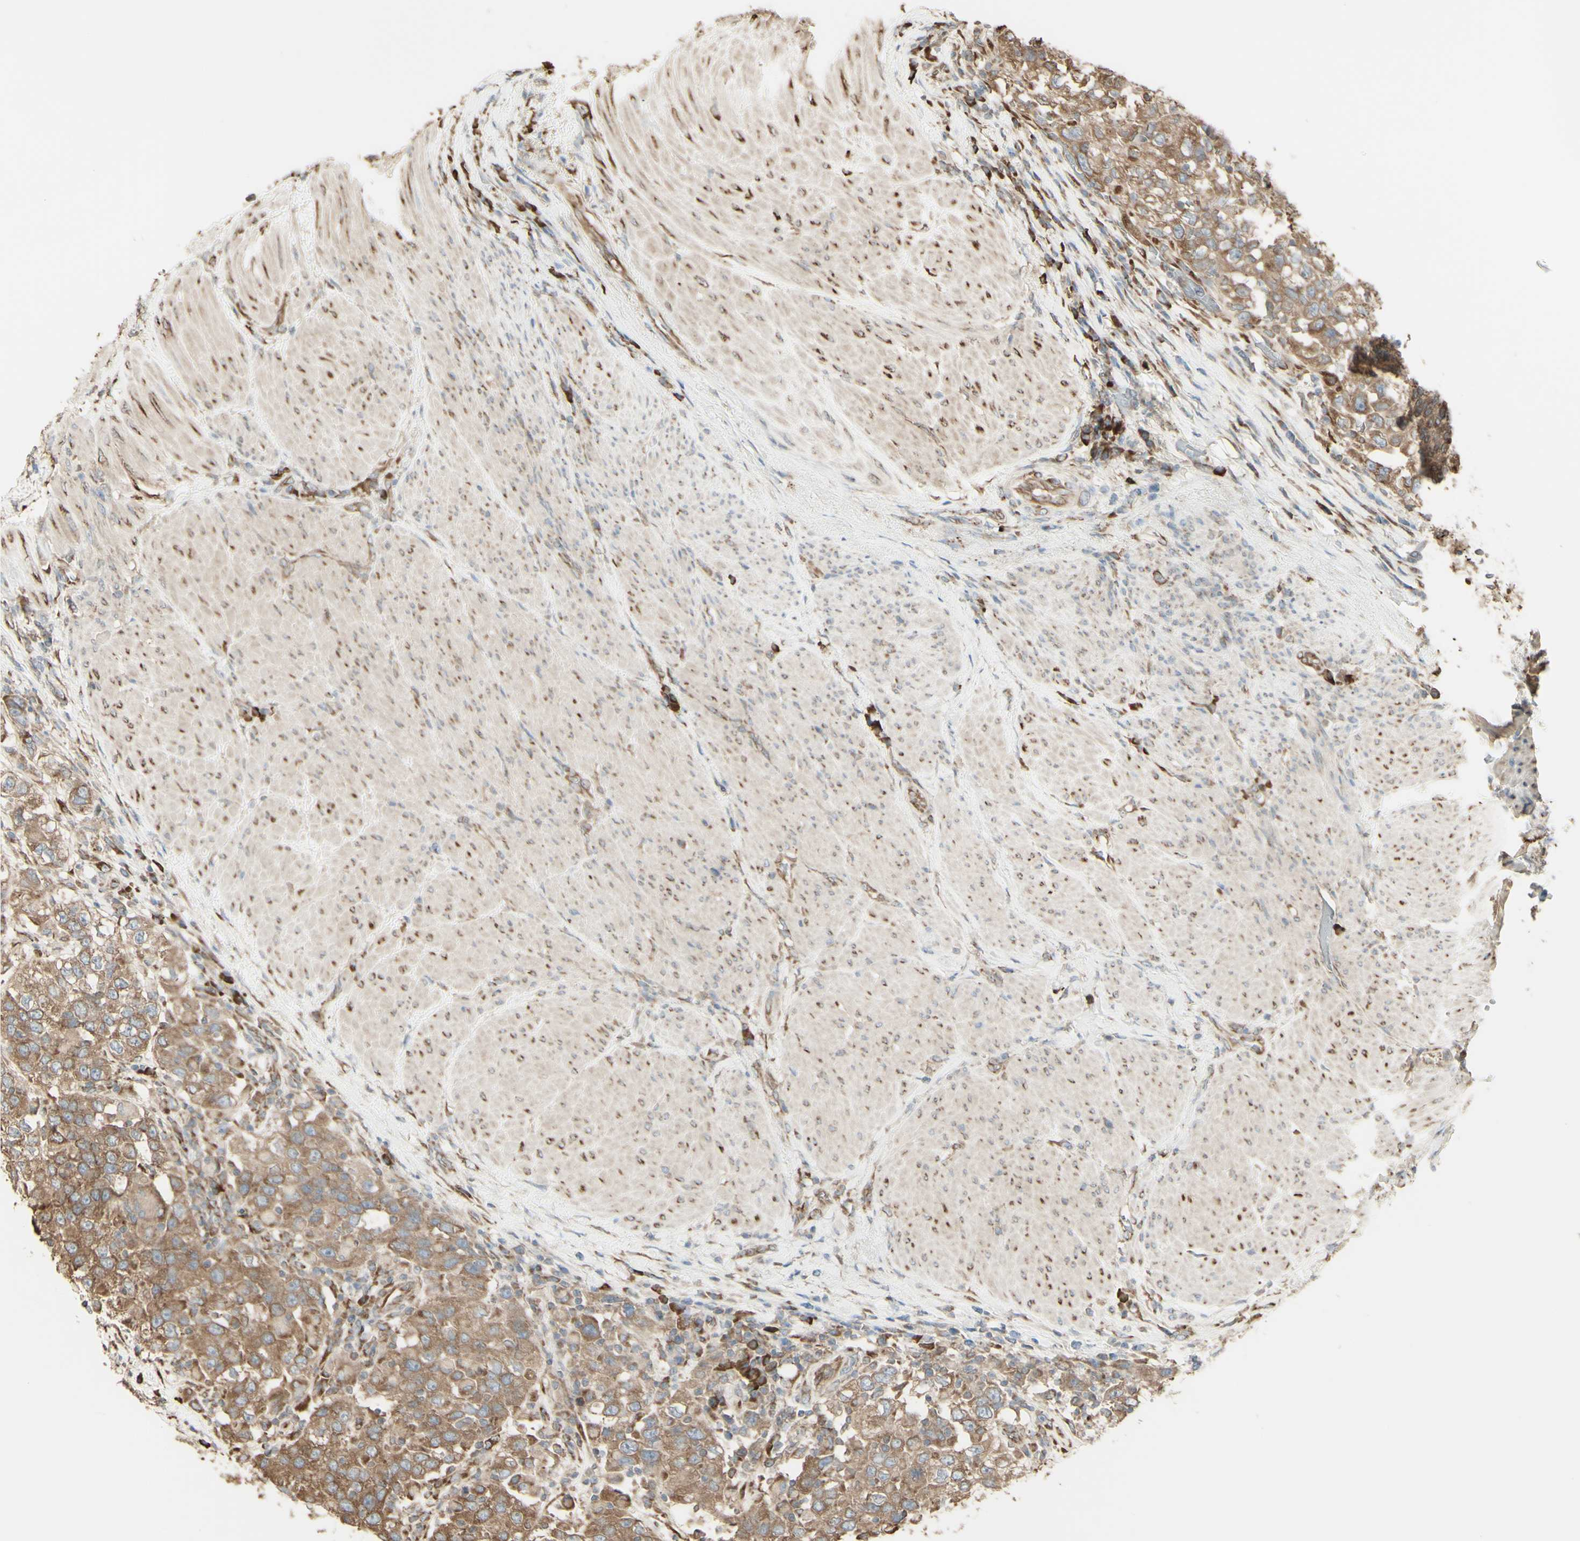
{"staining": {"intensity": "moderate", "quantity": ">75%", "location": "cytoplasmic/membranous"}, "tissue": "urothelial cancer", "cell_type": "Tumor cells", "image_type": "cancer", "snomed": [{"axis": "morphology", "description": "Urothelial carcinoma, High grade"}, {"axis": "topography", "description": "Urinary bladder"}], "caption": "Moderate cytoplasmic/membranous expression is seen in about >75% of tumor cells in urothelial carcinoma (high-grade). The protein is shown in brown color, while the nuclei are stained blue.", "gene": "EEF1B2", "patient": {"sex": "female", "age": 80}}